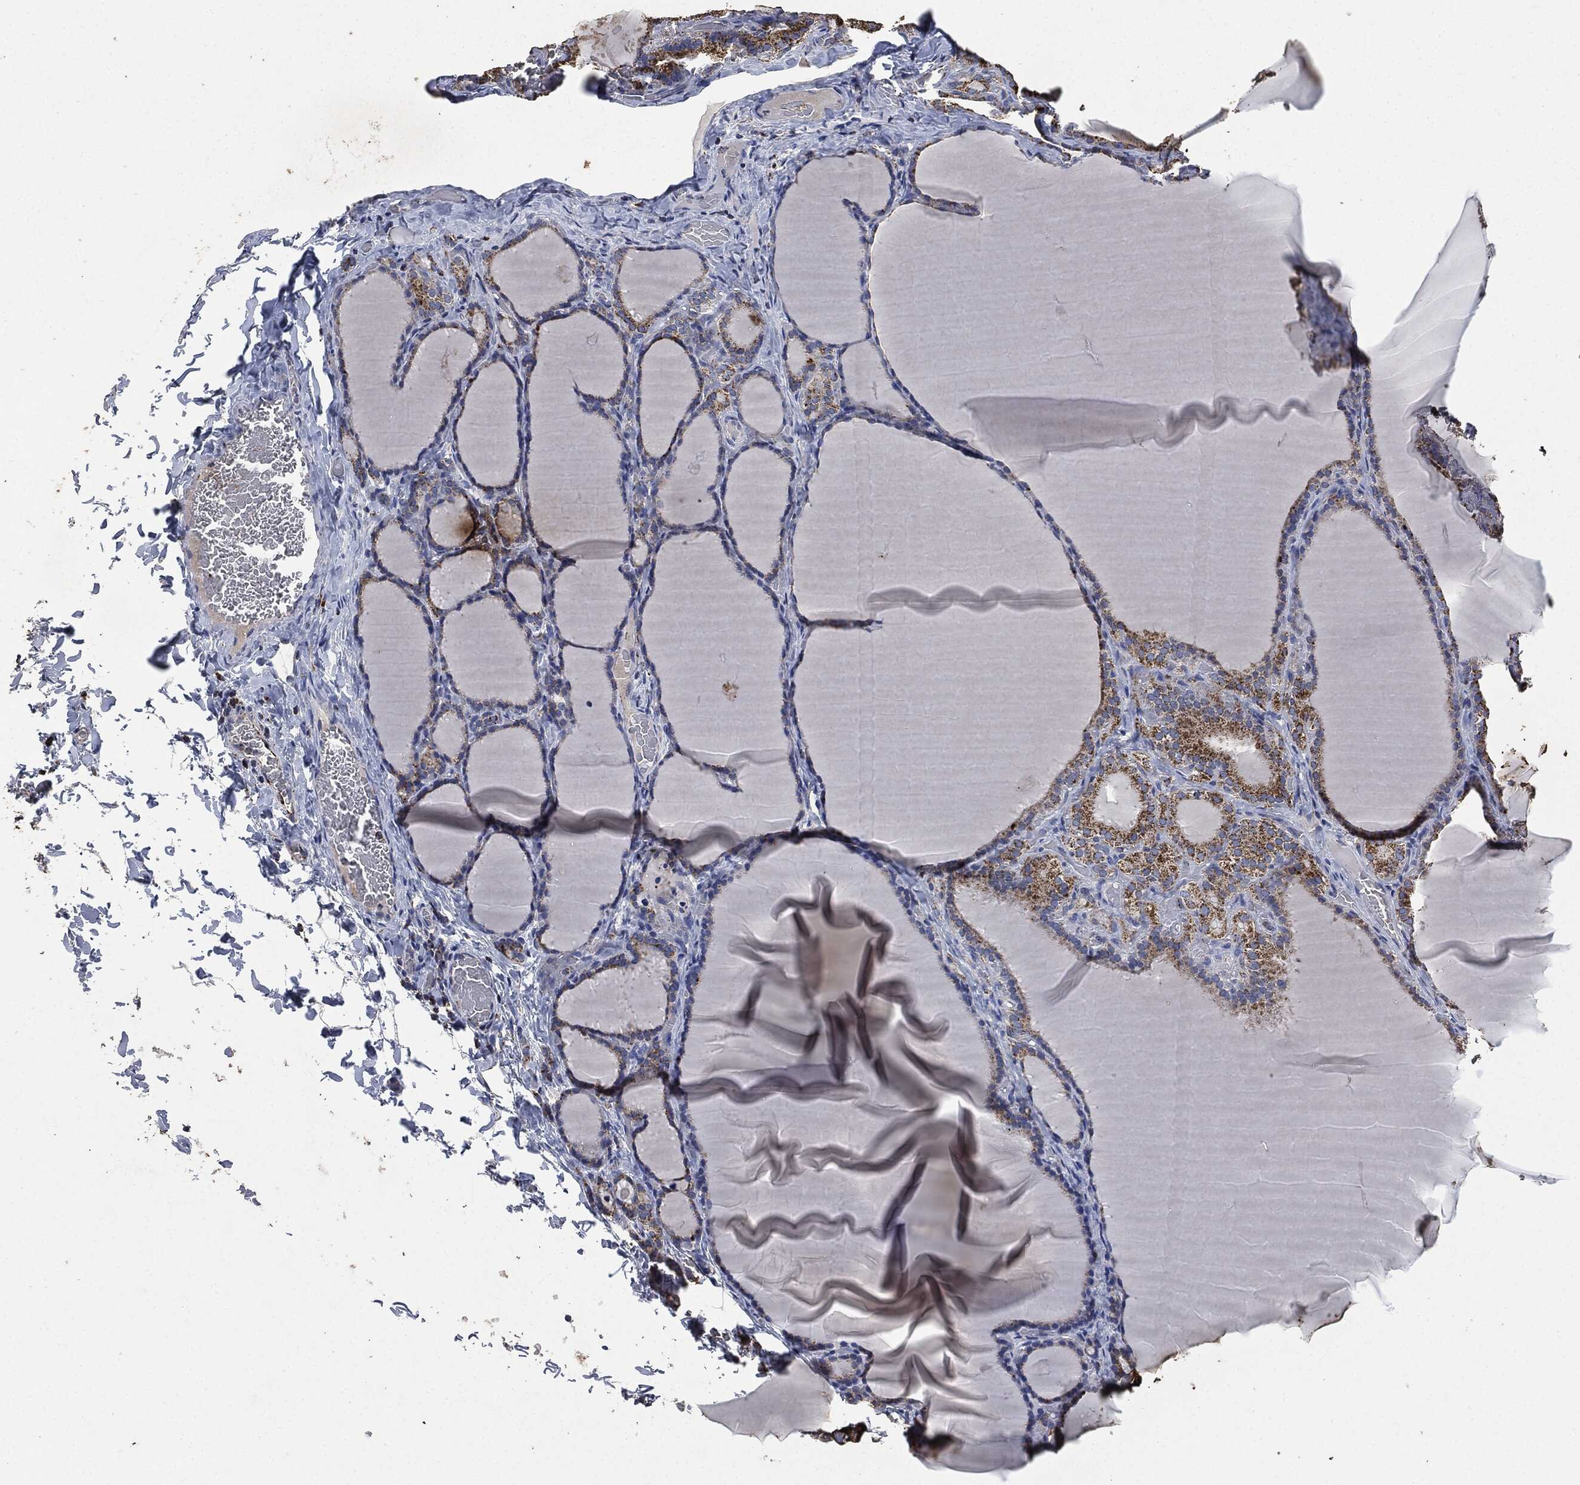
{"staining": {"intensity": "moderate", "quantity": ">75%", "location": "cytoplasmic/membranous"}, "tissue": "thyroid gland", "cell_type": "Glandular cells", "image_type": "normal", "snomed": [{"axis": "morphology", "description": "Normal tissue, NOS"}, {"axis": "morphology", "description": "Hyperplasia, NOS"}, {"axis": "topography", "description": "Thyroid gland"}], "caption": "The image displays a brown stain indicating the presence of a protein in the cytoplasmic/membranous of glandular cells in thyroid gland. (DAB (3,3'-diaminobenzidine) = brown stain, brightfield microscopy at high magnification).", "gene": "RYK", "patient": {"sex": "female", "age": 27}}